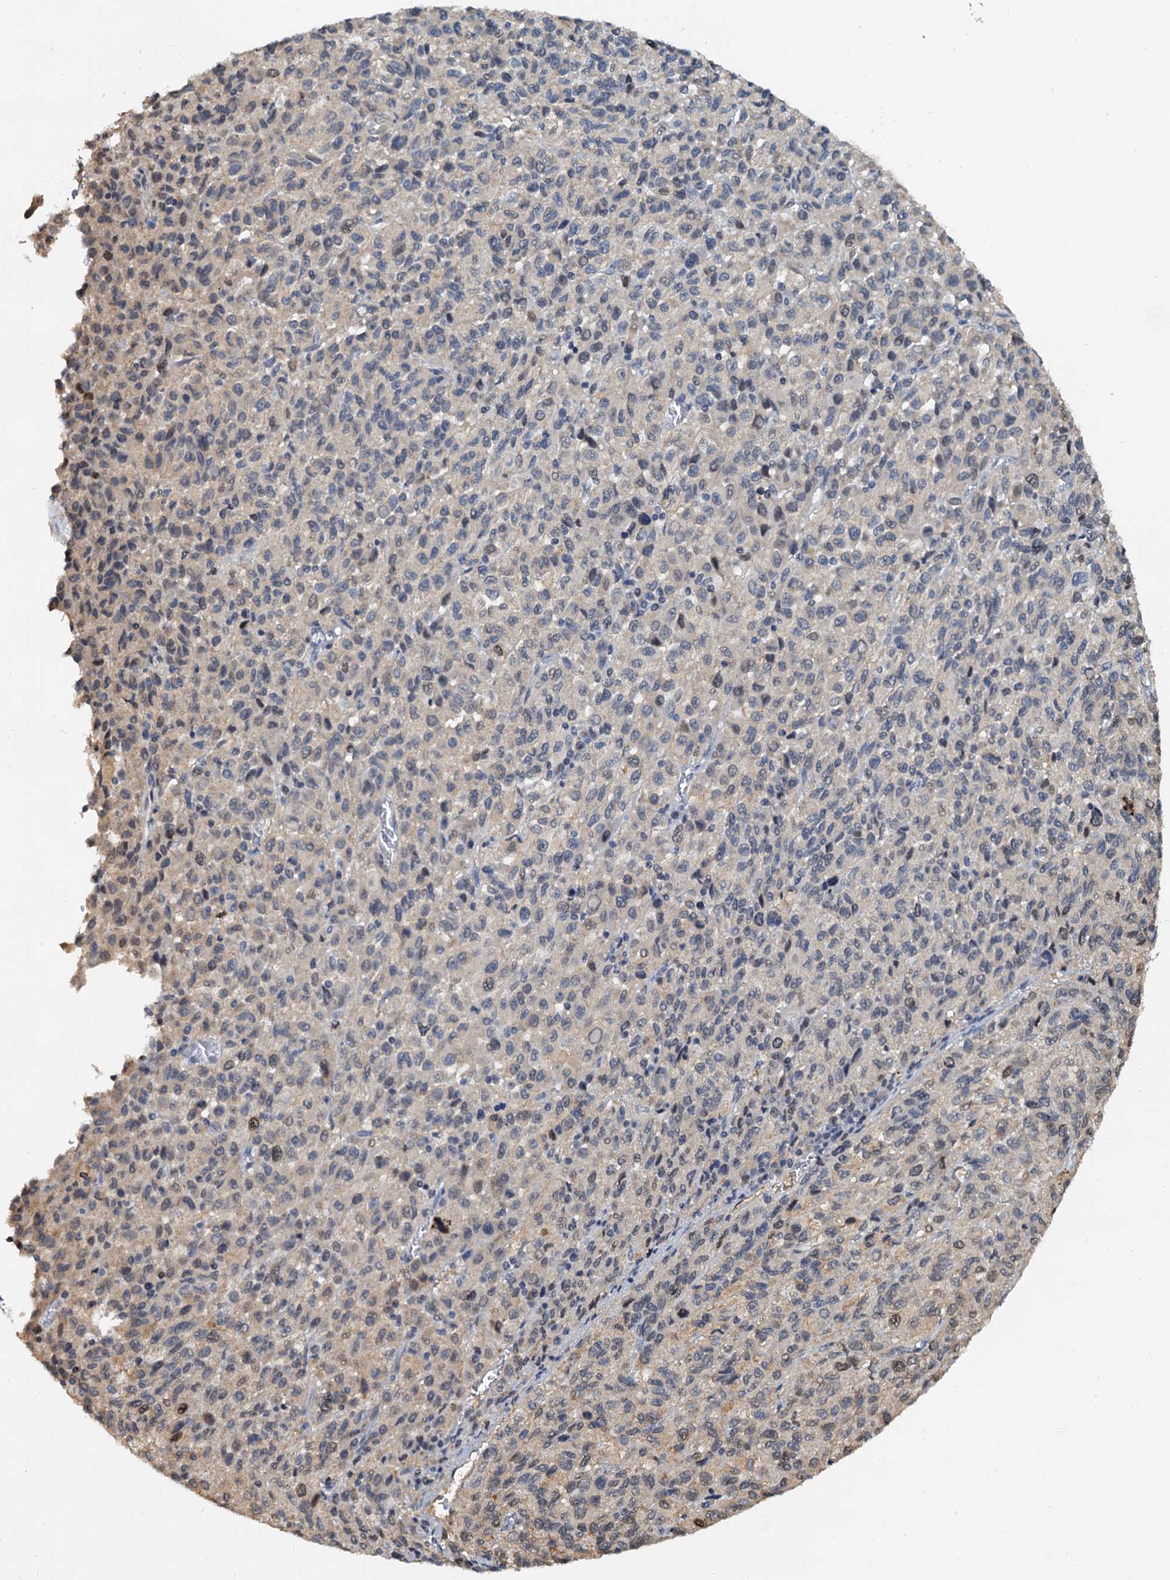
{"staining": {"intensity": "weak", "quantity": "<25%", "location": "nuclear"}, "tissue": "melanoma", "cell_type": "Tumor cells", "image_type": "cancer", "snomed": [{"axis": "morphology", "description": "Malignant melanoma, Metastatic site"}, {"axis": "topography", "description": "Lung"}], "caption": "Immunohistochemistry (IHC) histopathology image of neoplastic tissue: melanoma stained with DAB exhibits no significant protein staining in tumor cells.", "gene": "PTGES3", "patient": {"sex": "male", "age": 64}}